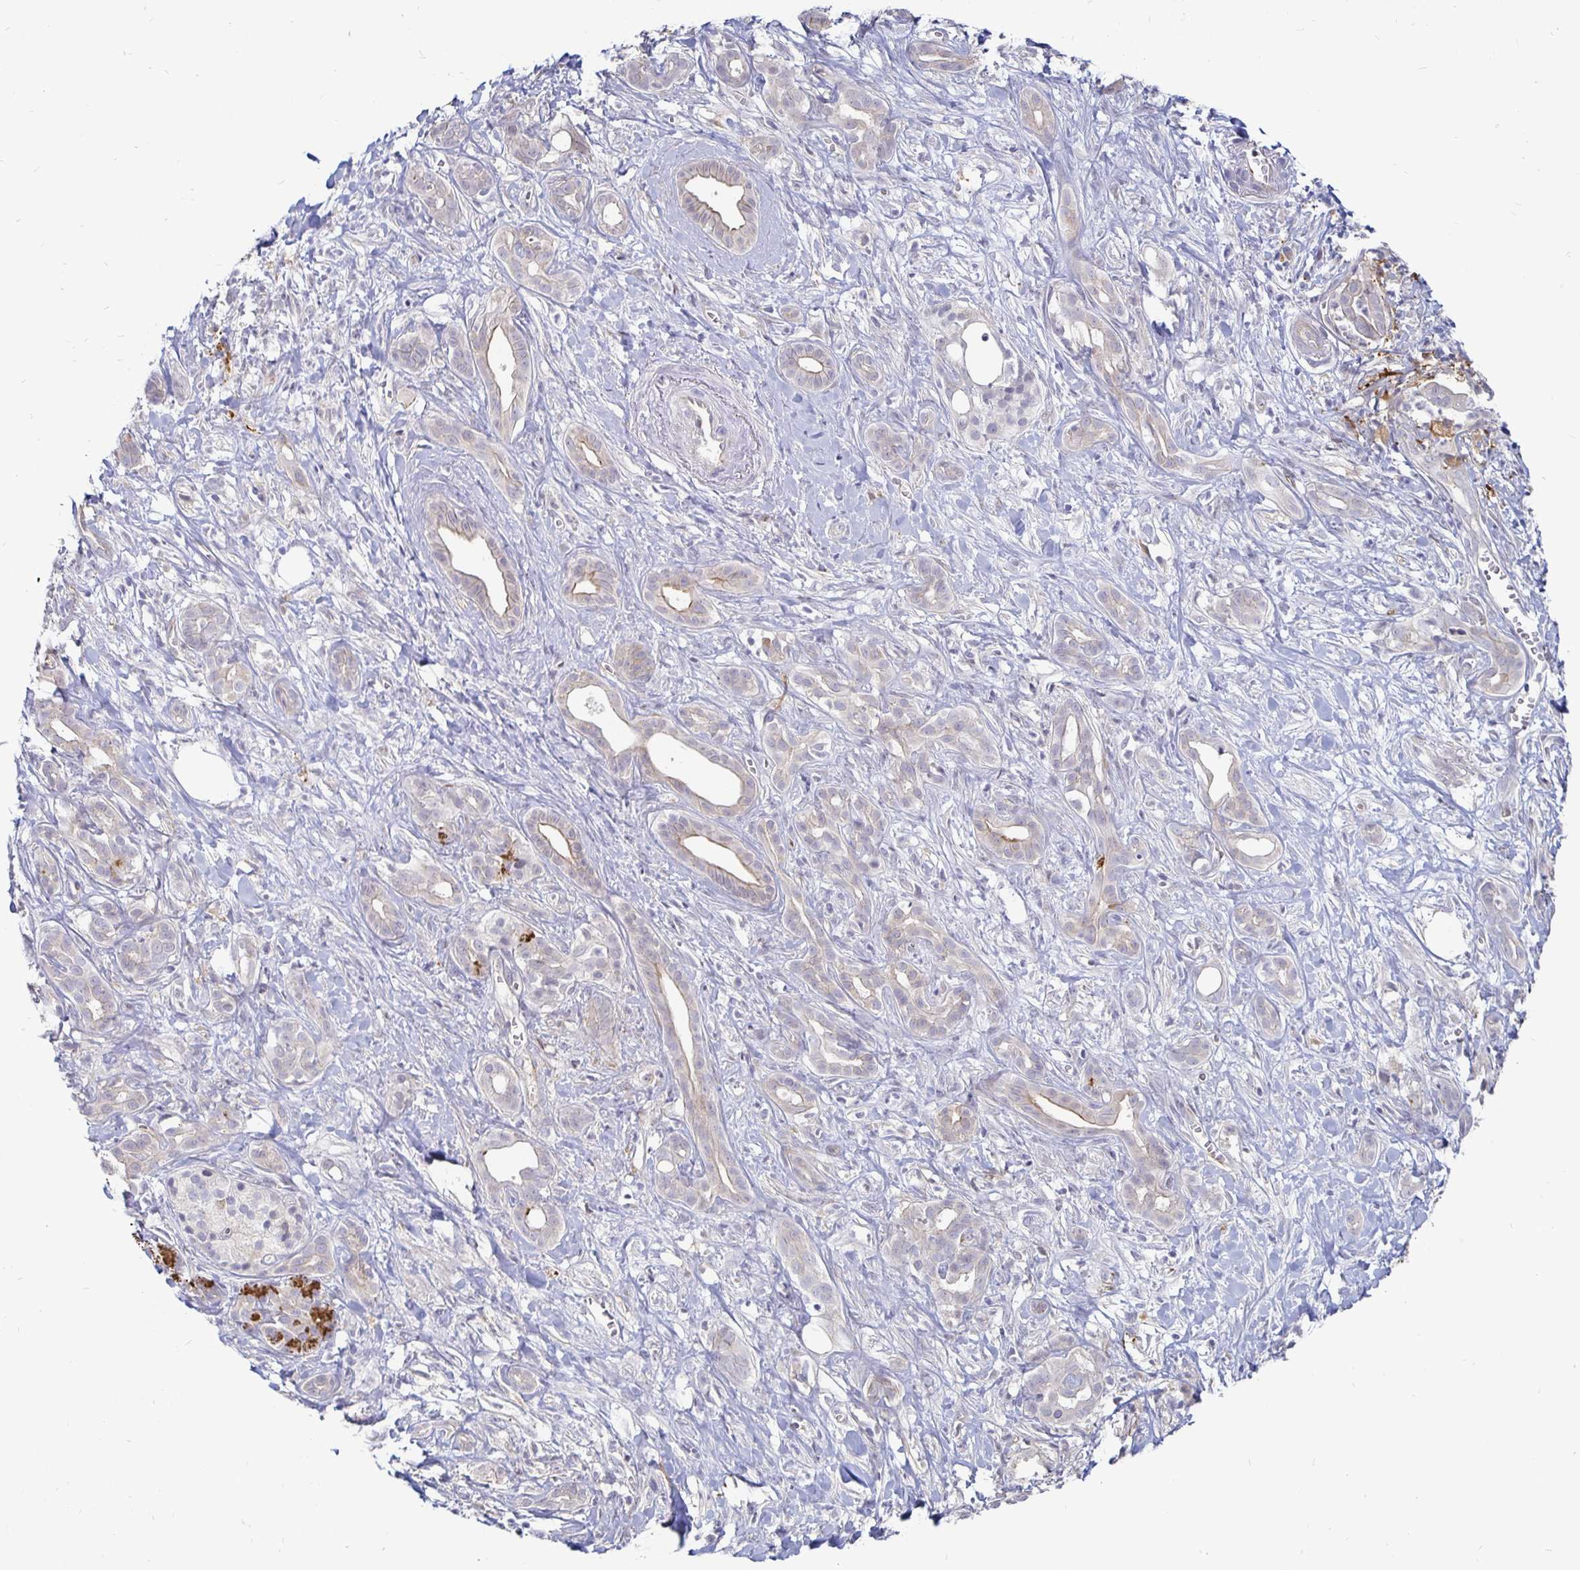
{"staining": {"intensity": "strong", "quantity": "<25%", "location": "cytoplasmic/membranous"}, "tissue": "pancreatic cancer", "cell_type": "Tumor cells", "image_type": "cancer", "snomed": [{"axis": "morphology", "description": "Adenocarcinoma, NOS"}, {"axis": "topography", "description": "Pancreas"}], "caption": "This histopathology image demonstrates adenocarcinoma (pancreatic) stained with IHC to label a protein in brown. The cytoplasmic/membranous of tumor cells show strong positivity for the protein. Nuclei are counter-stained blue.", "gene": "CCDC85A", "patient": {"sex": "male", "age": 61}}